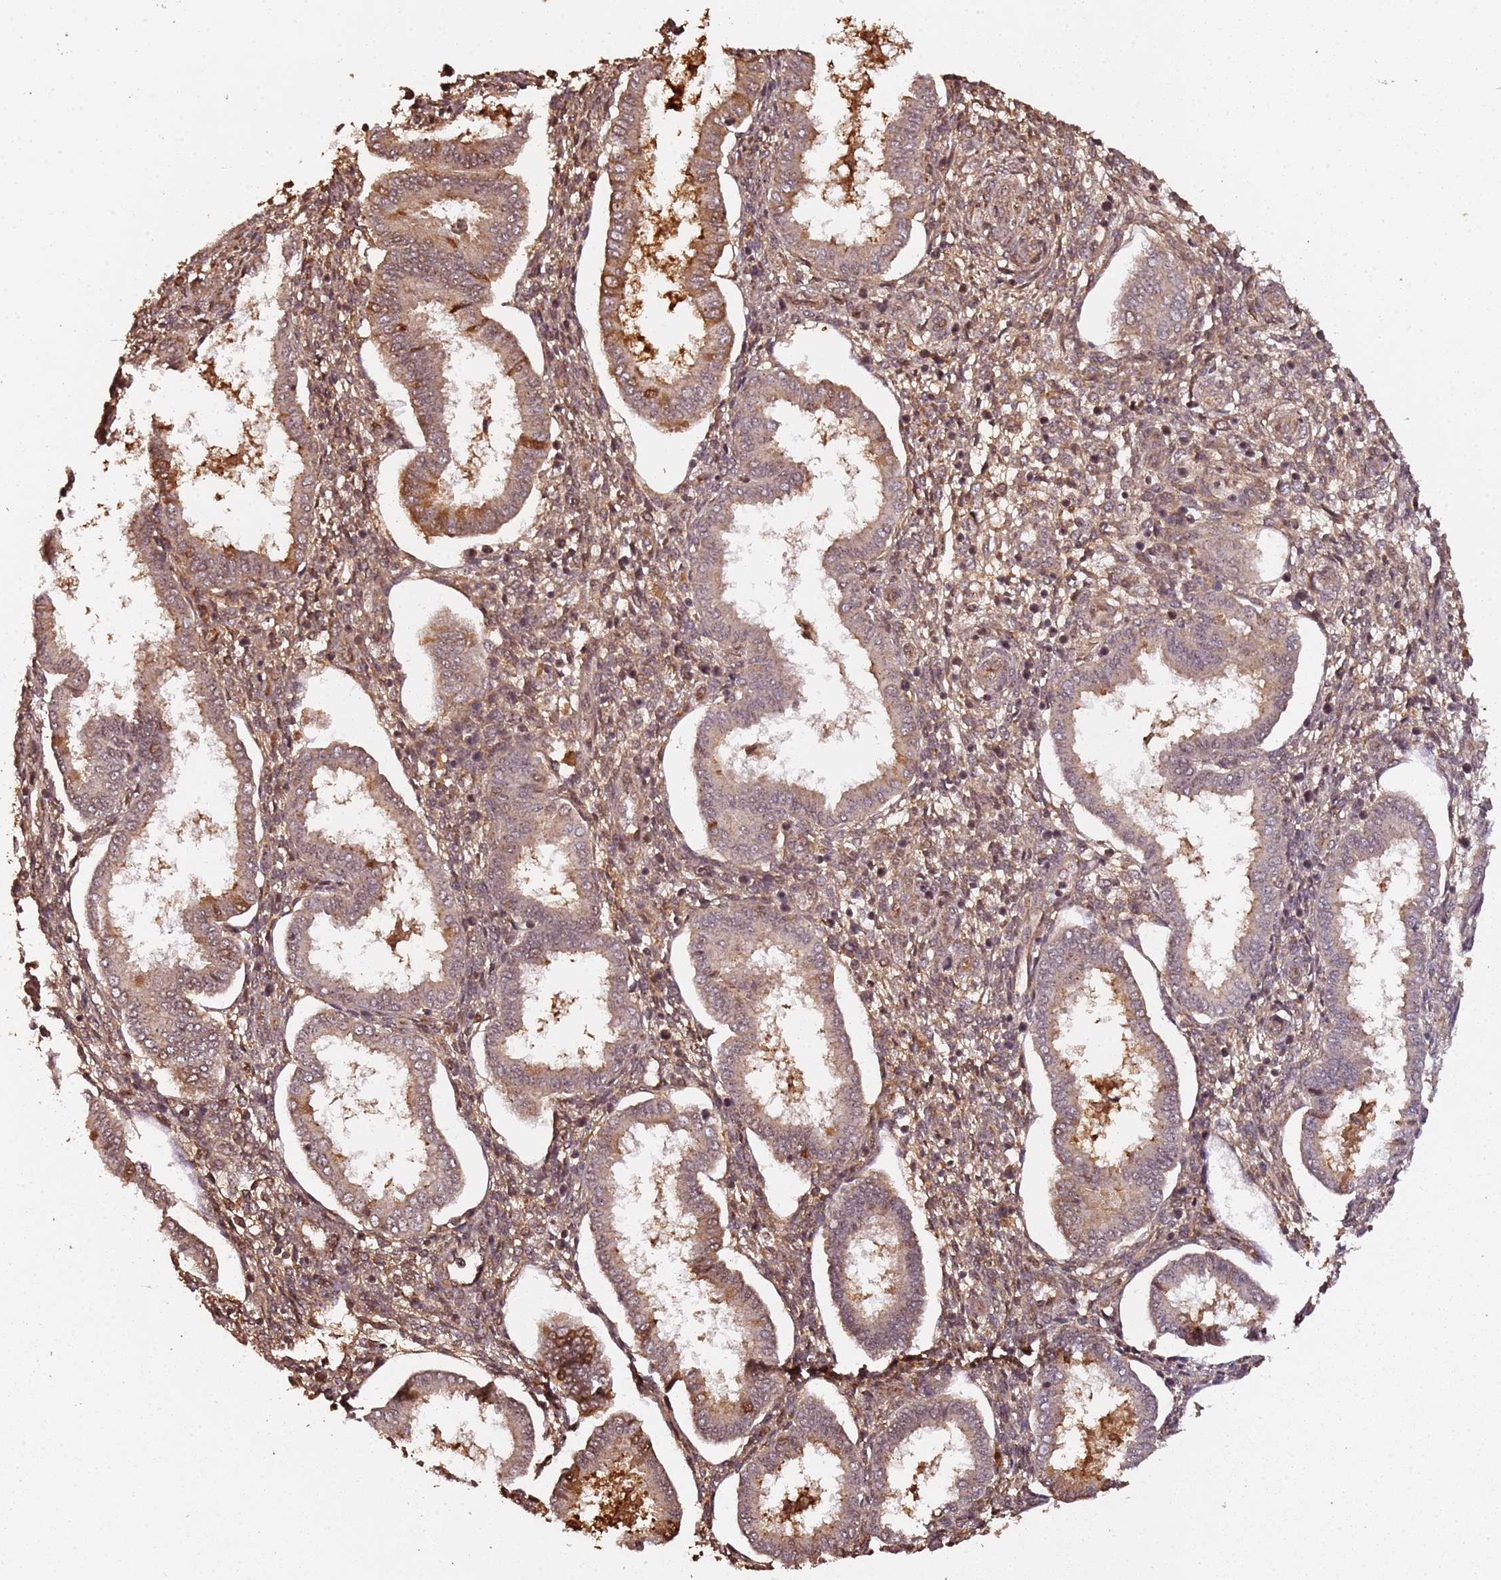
{"staining": {"intensity": "moderate", "quantity": ">75%", "location": "cytoplasmic/membranous,nuclear"}, "tissue": "endometrium", "cell_type": "Cells in endometrial stroma", "image_type": "normal", "snomed": [{"axis": "morphology", "description": "Normal tissue, NOS"}, {"axis": "topography", "description": "Endometrium"}], "caption": "Approximately >75% of cells in endometrial stroma in normal human endometrium exhibit moderate cytoplasmic/membranous,nuclear protein expression as visualized by brown immunohistochemical staining.", "gene": "COL1A2", "patient": {"sex": "female", "age": 24}}